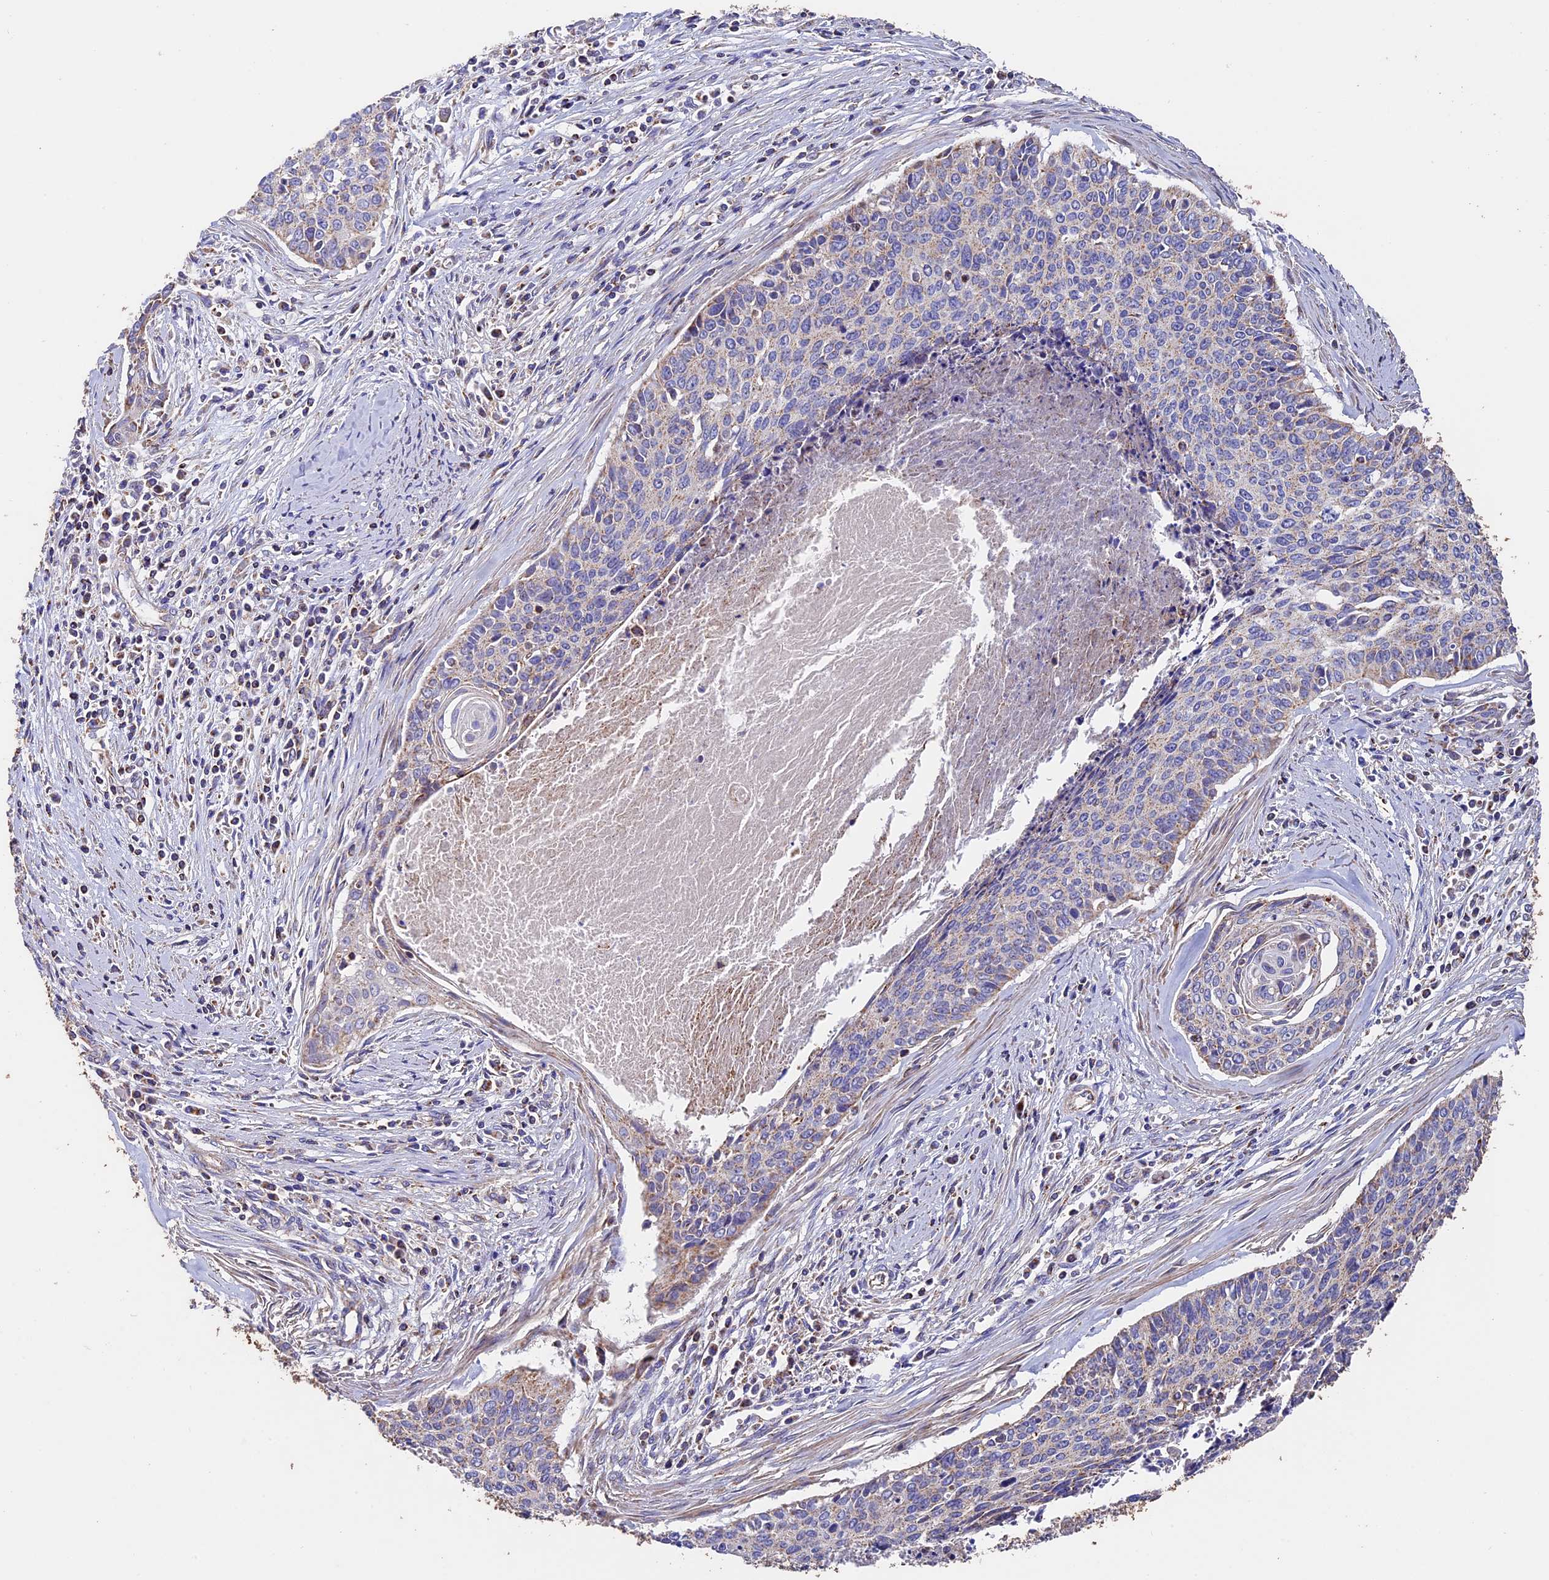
{"staining": {"intensity": "negative", "quantity": "none", "location": "none"}, "tissue": "cervical cancer", "cell_type": "Tumor cells", "image_type": "cancer", "snomed": [{"axis": "morphology", "description": "Squamous cell carcinoma, NOS"}, {"axis": "topography", "description": "Cervix"}], "caption": "An image of cervical cancer stained for a protein reveals no brown staining in tumor cells. (Stains: DAB immunohistochemistry (IHC) with hematoxylin counter stain, Microscopy: brightfield microscopy at high magnification).", "gene": "ADAT1", "patient": {"sex": "female", "age": 55}}